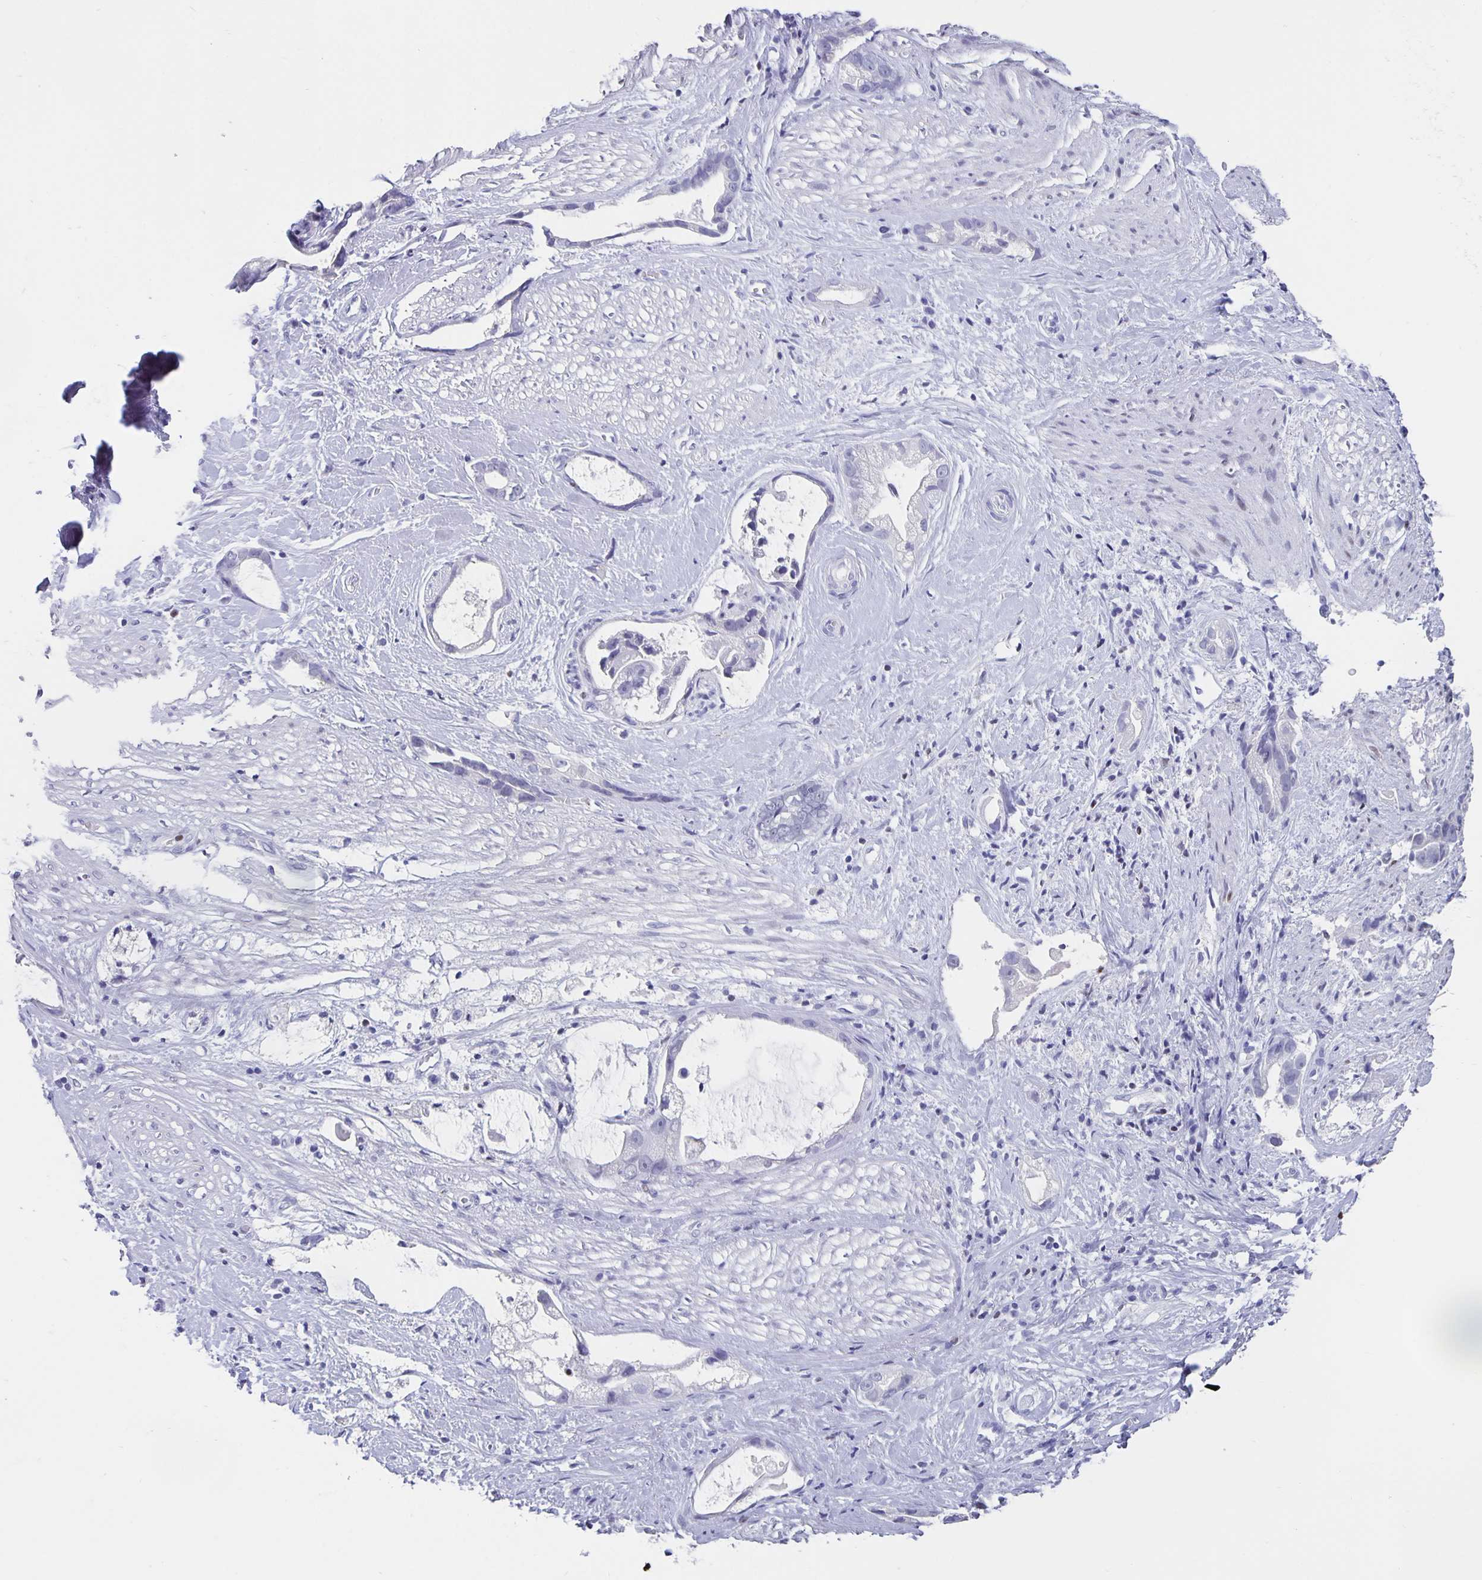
{"staining": {"intensity": "negative", "quantity": "none", "location": "none"}, "tissue": "stomach cancer", "cell_type": "Tumor cells", "image_type": "cancer", "snomed": [{"axis": "morphology", "description": "Adenocarcinoma, NOS"}, {"axis": "topography", "description": "Stomach"}], "caption": "This is a histopathology image of immunohistochemistry (IHC) staining of stomach cancer (adenocarcinoma), which shows no positivity in tumor cells.", "gene": "SATB2", "patient": {"sex": "male", "age": 55}}